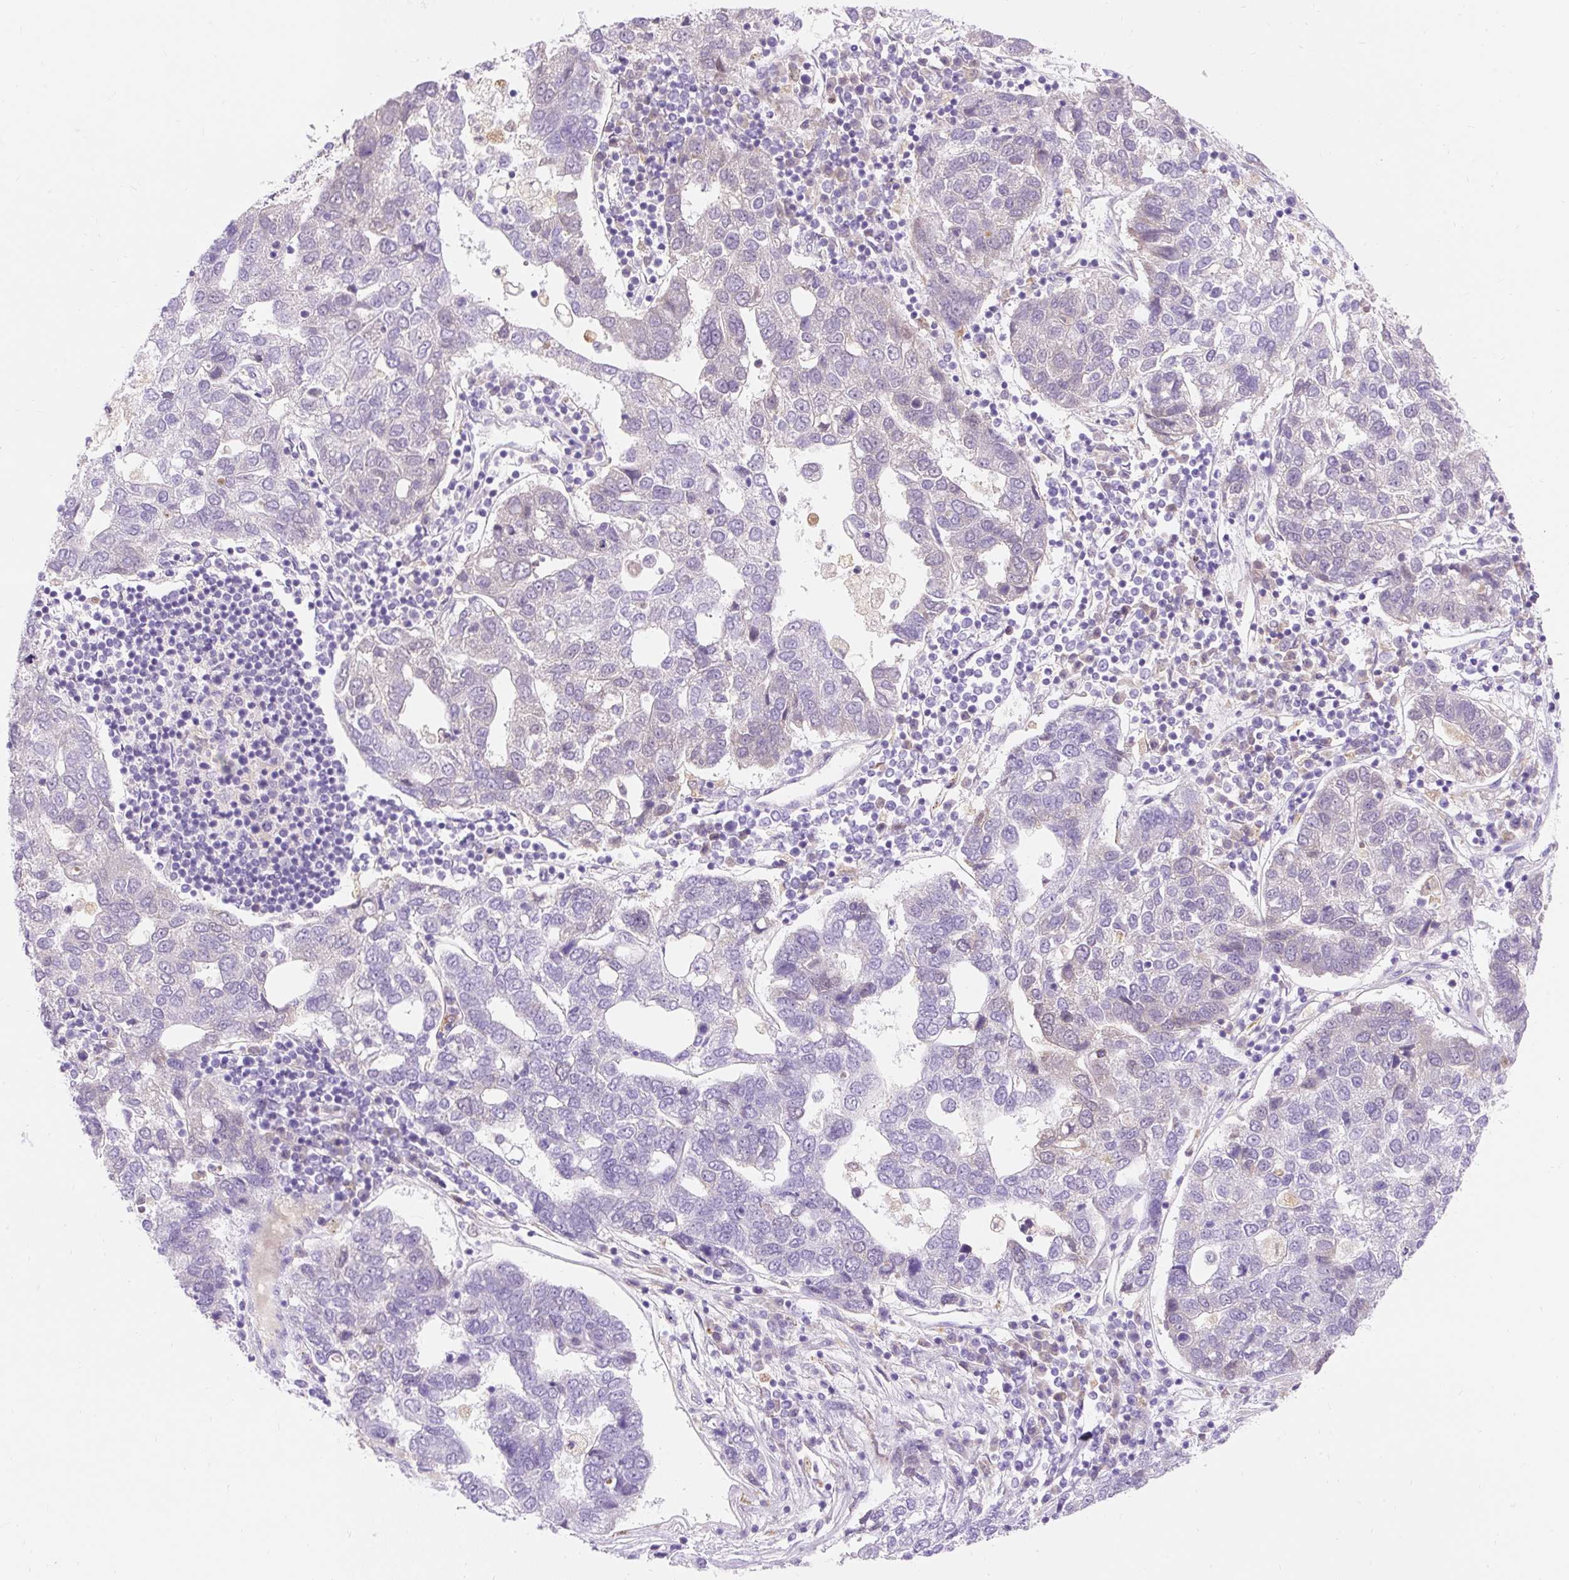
{"staining": {"intensity": "negative", "quantity": "none", "location": "none"}, "tissue": "pancreatic cancer", "cell_type": "Tumor cells", "image_type": "cancer", "snomed": [{"axis": "morphology", "description": "Adenocarcinoma, NOS"}, {"axis": "topography", "description": "Pancreas"}], "caption": "A histopathology image of pancreatic cancer stained for a protein exhibits no brown staining in tumor cells.", "gene": "TMEM150C", "patient": {"sex": "female", "age": 61}}